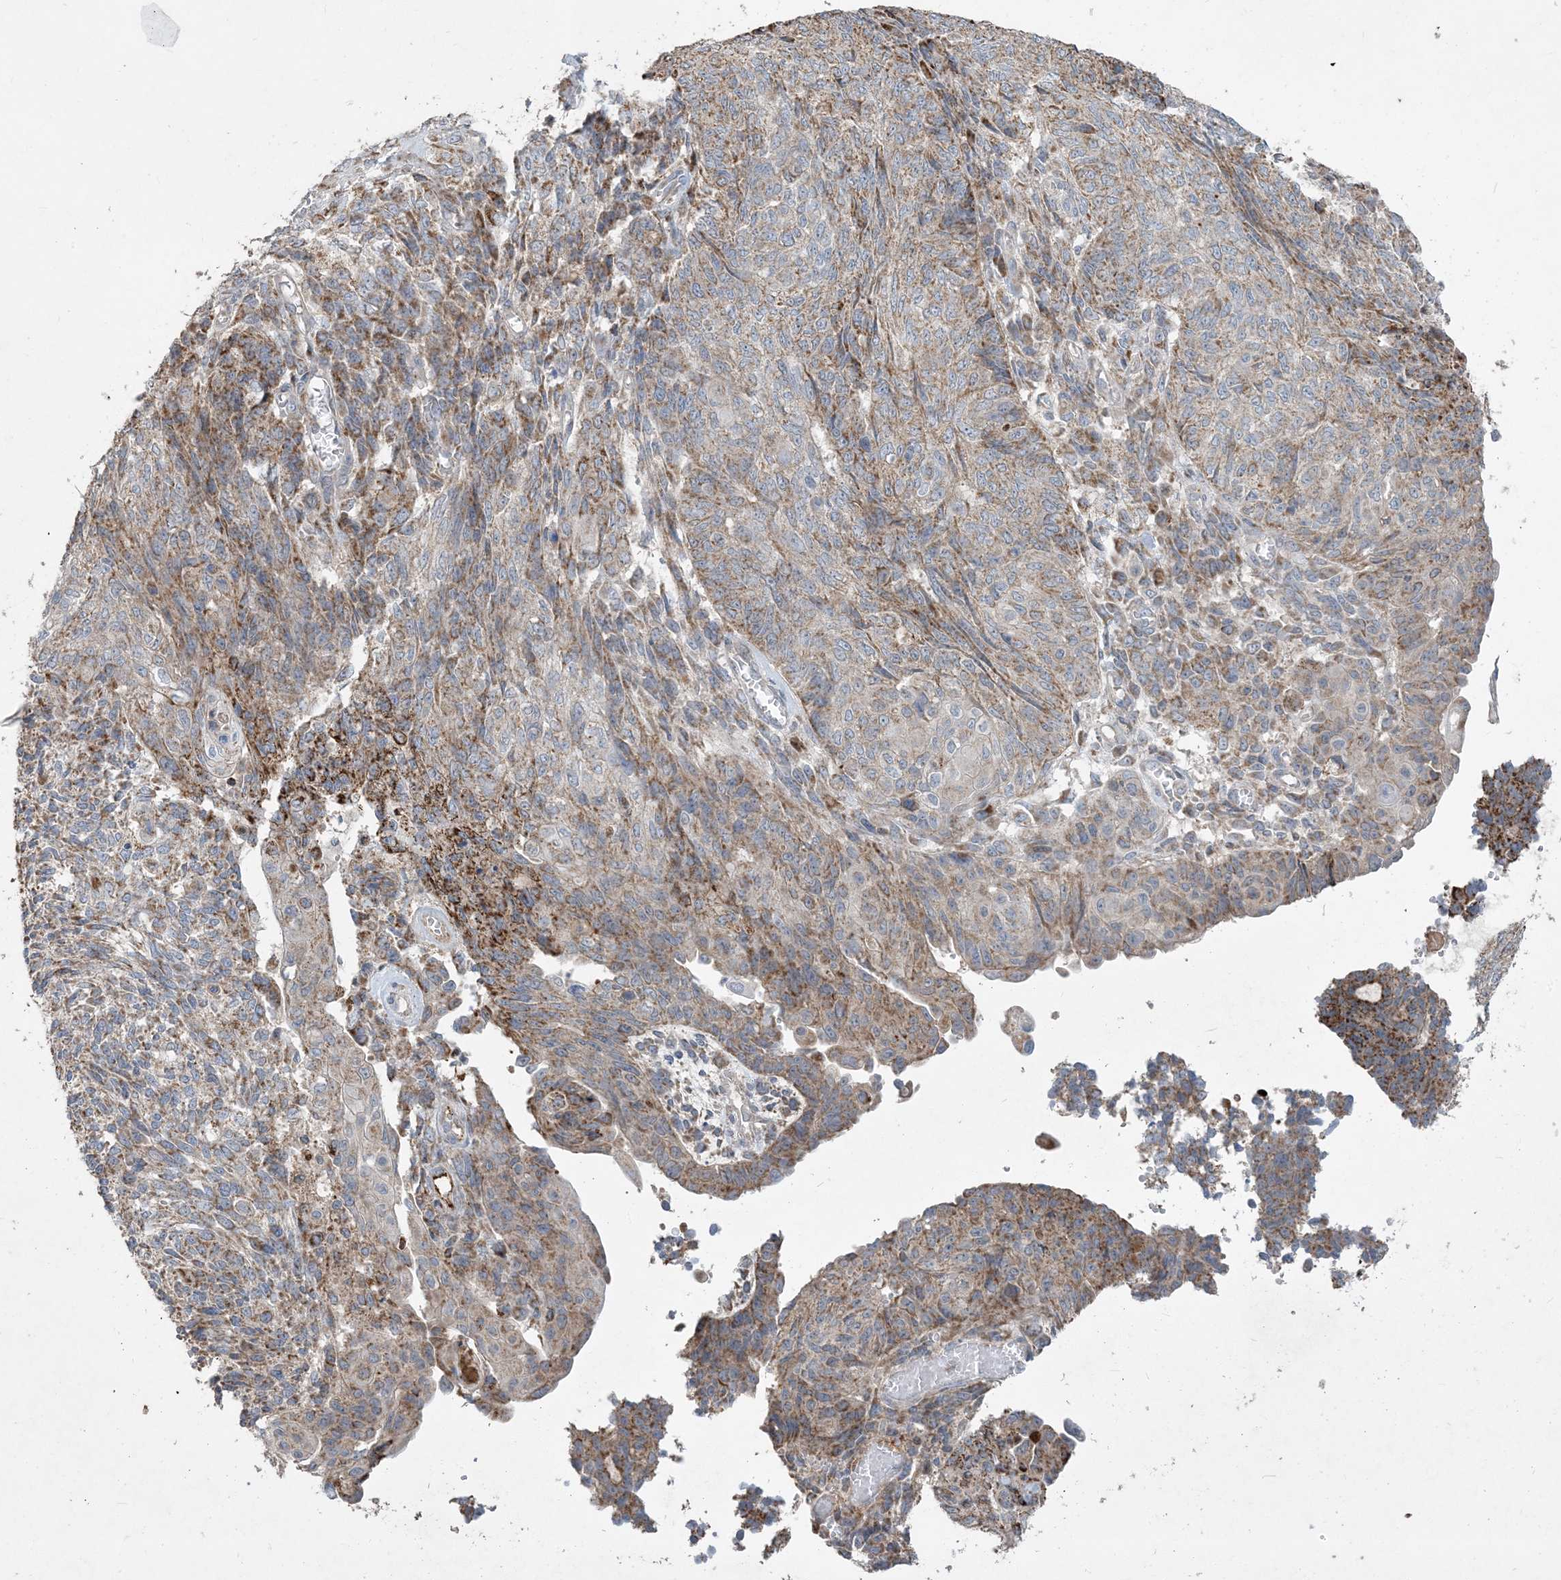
{"staining": {"intensity": "weak", "quantity": ">75%", "location": "cytoplasmic/membranous"}, "tissue": "endometrial cancer", "cell_type": "Tumor cells", "image_type": "cancer", "snomed": [{"axis": "morphology", "description": "Adenocarcinoma, NOS"}, {"axis": "topography", "description": "Endometrium"}], "caption": "Immunohistochemistry histopathology image of neoplastic tissue: human endometrial cancer stained using immunohistochemistry reveals low levels of weak protein expression localized specifically in the cytoplasmic/membranous of tumor cells, appearing as a cytoplasmic/membranous brown color.", "gene": "ECHDC1", "patient": {"sex": "female", "age": 32}}